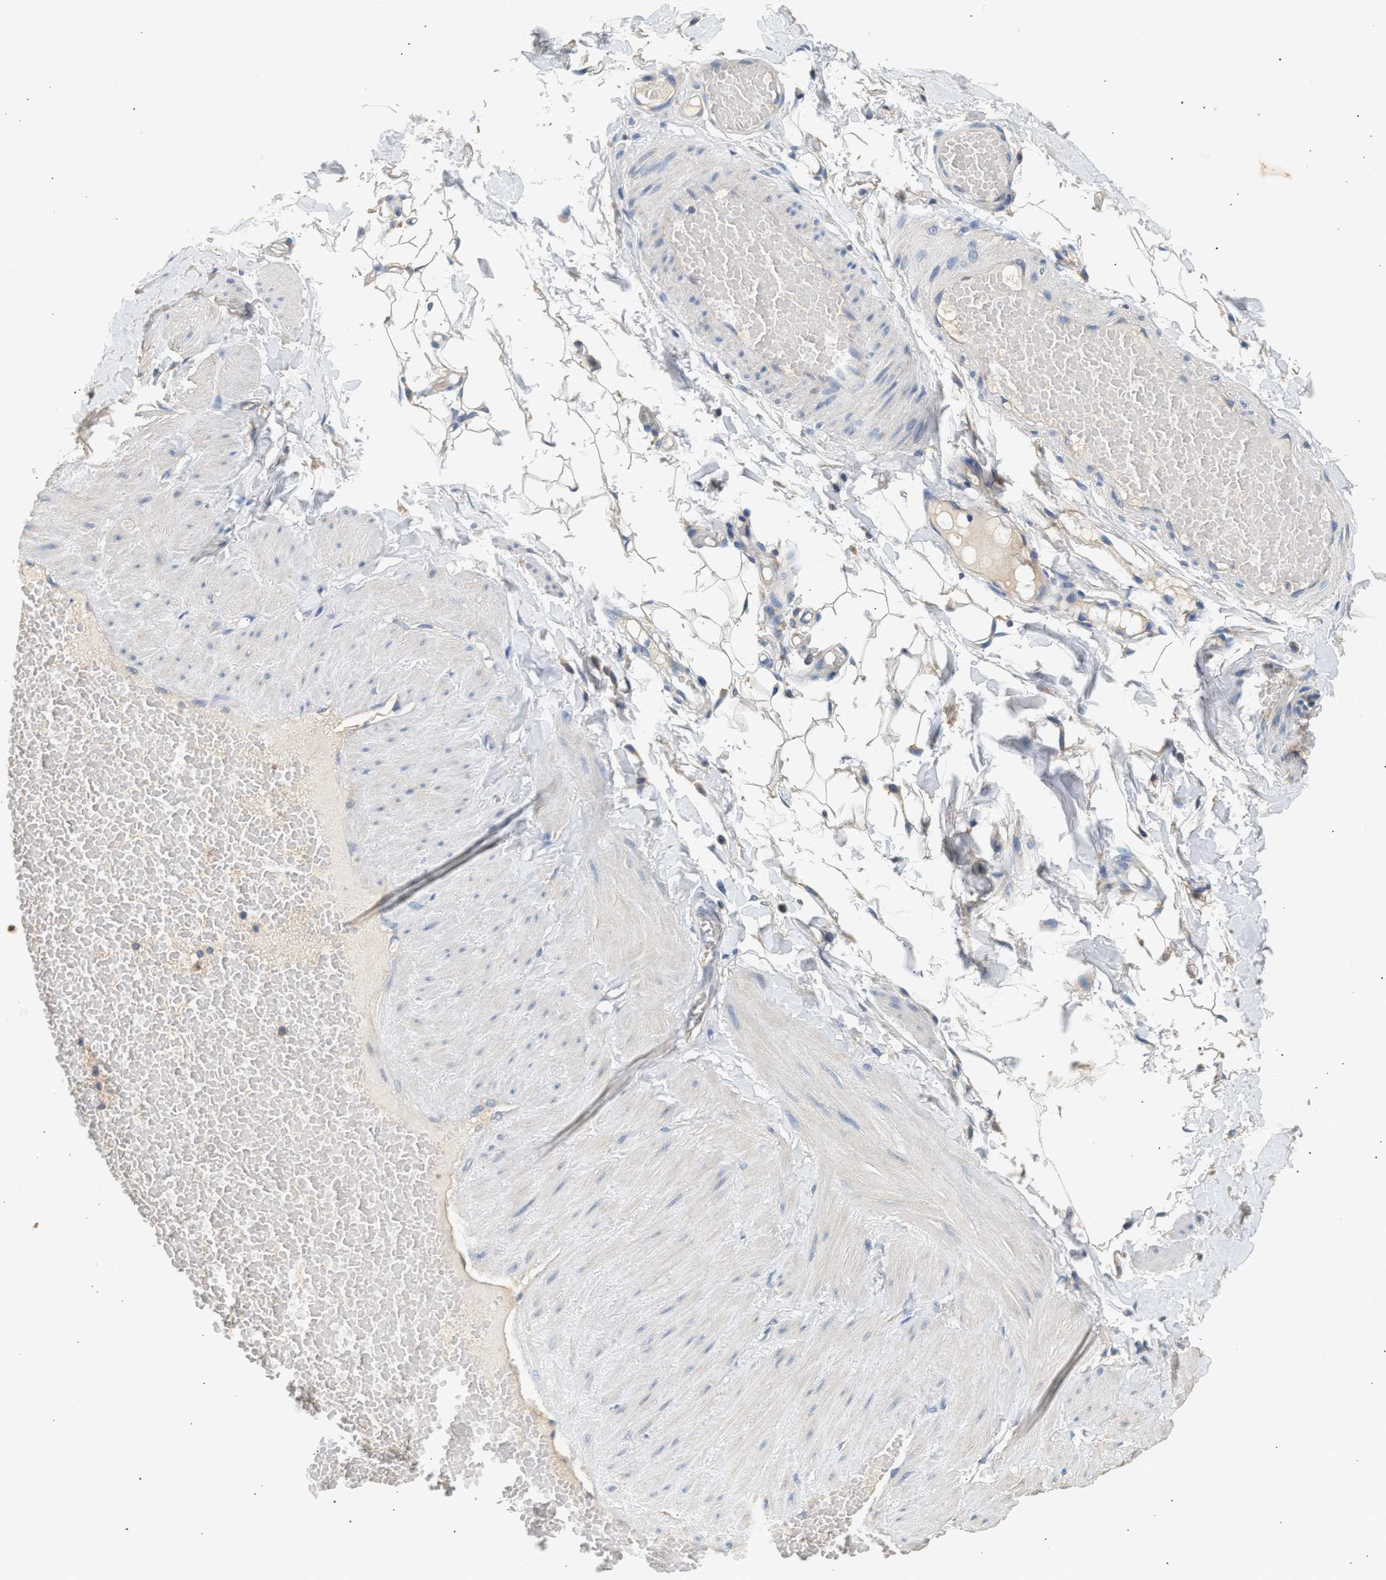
{"staining": {"intensity": "moderate", "quantity": ">75%", "location": "cytoplasmic/membranous"}, "tissue": "adipose tissue", "cell_type": "Adipocytes", "image_type": "normal", "snomed": [{"axis": "morphology", "description": "Normal tissue, NOS"}, {"axis": "topography", "description": "Adipose tissue"}, {"axis": "topography", "description": "Vascular tissue"}, {"axis": "topography", "description": "Peripheral nerve tissue"}], "caption": "This is an image of immunohistochemistry (IHC) staining of normal adipose tissue, which shows moderate staining in the cytoplasmic/membranous of adipocytes.", "gene": "WDR31", "patient": {"sex": "male", "age": 25}}